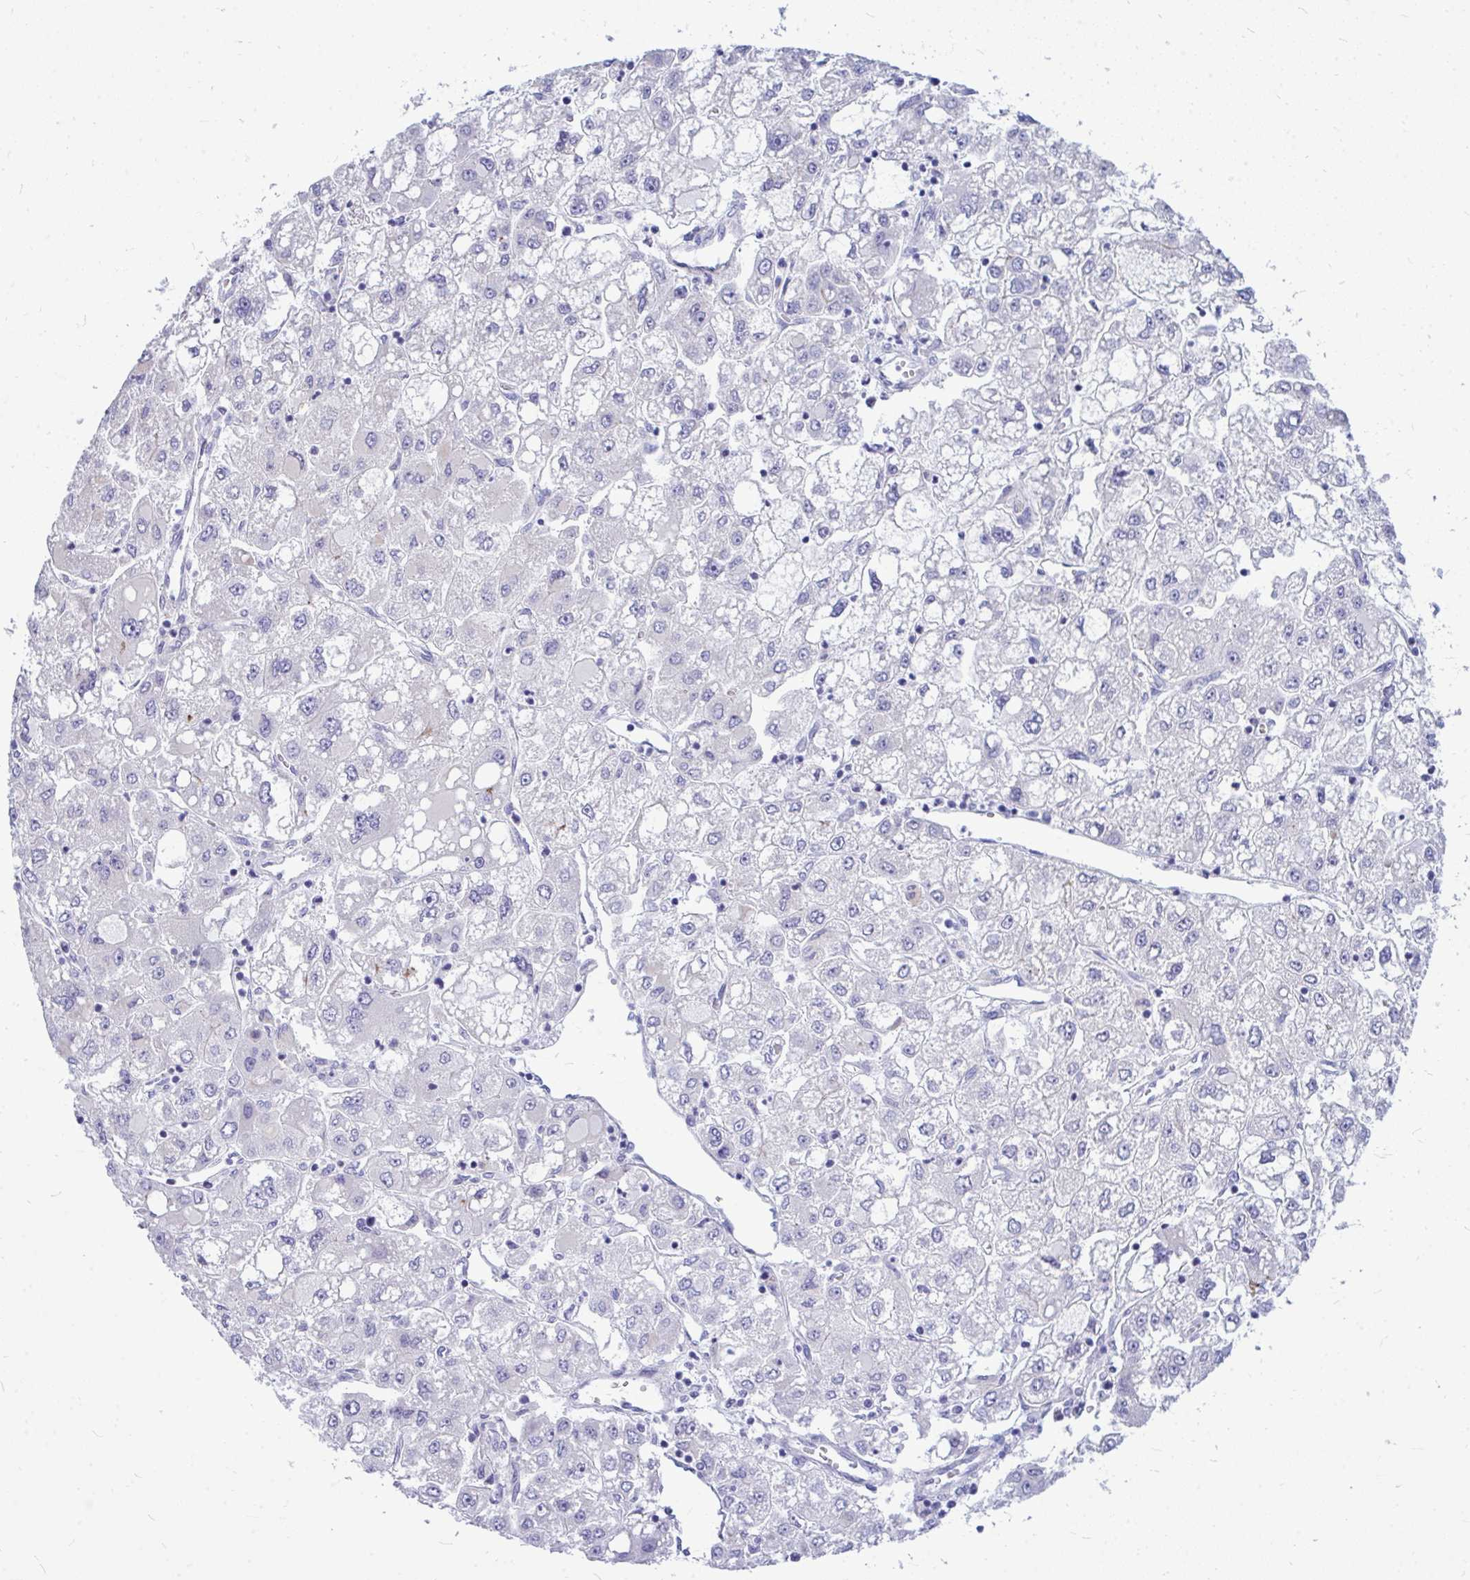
{"staining": {"intensity": "negative", "quantity": "none", "location": "none"}, "tissue": "liver cancer", "cell_type": "Tumor cells", "image_type": "cancer", "snomed": [{"axis": "morphology", "description": "Carcinoma, Hepatocellular, NOS"}, {"axis": "topography", "description": "Liver"}], "caption": "Liver hepatocellular carcinoma stained for a protein using IHC displays no expression tumor cells.", "gene": "ZSCAN25", "patient": {"sex": "male", "age": 40}}